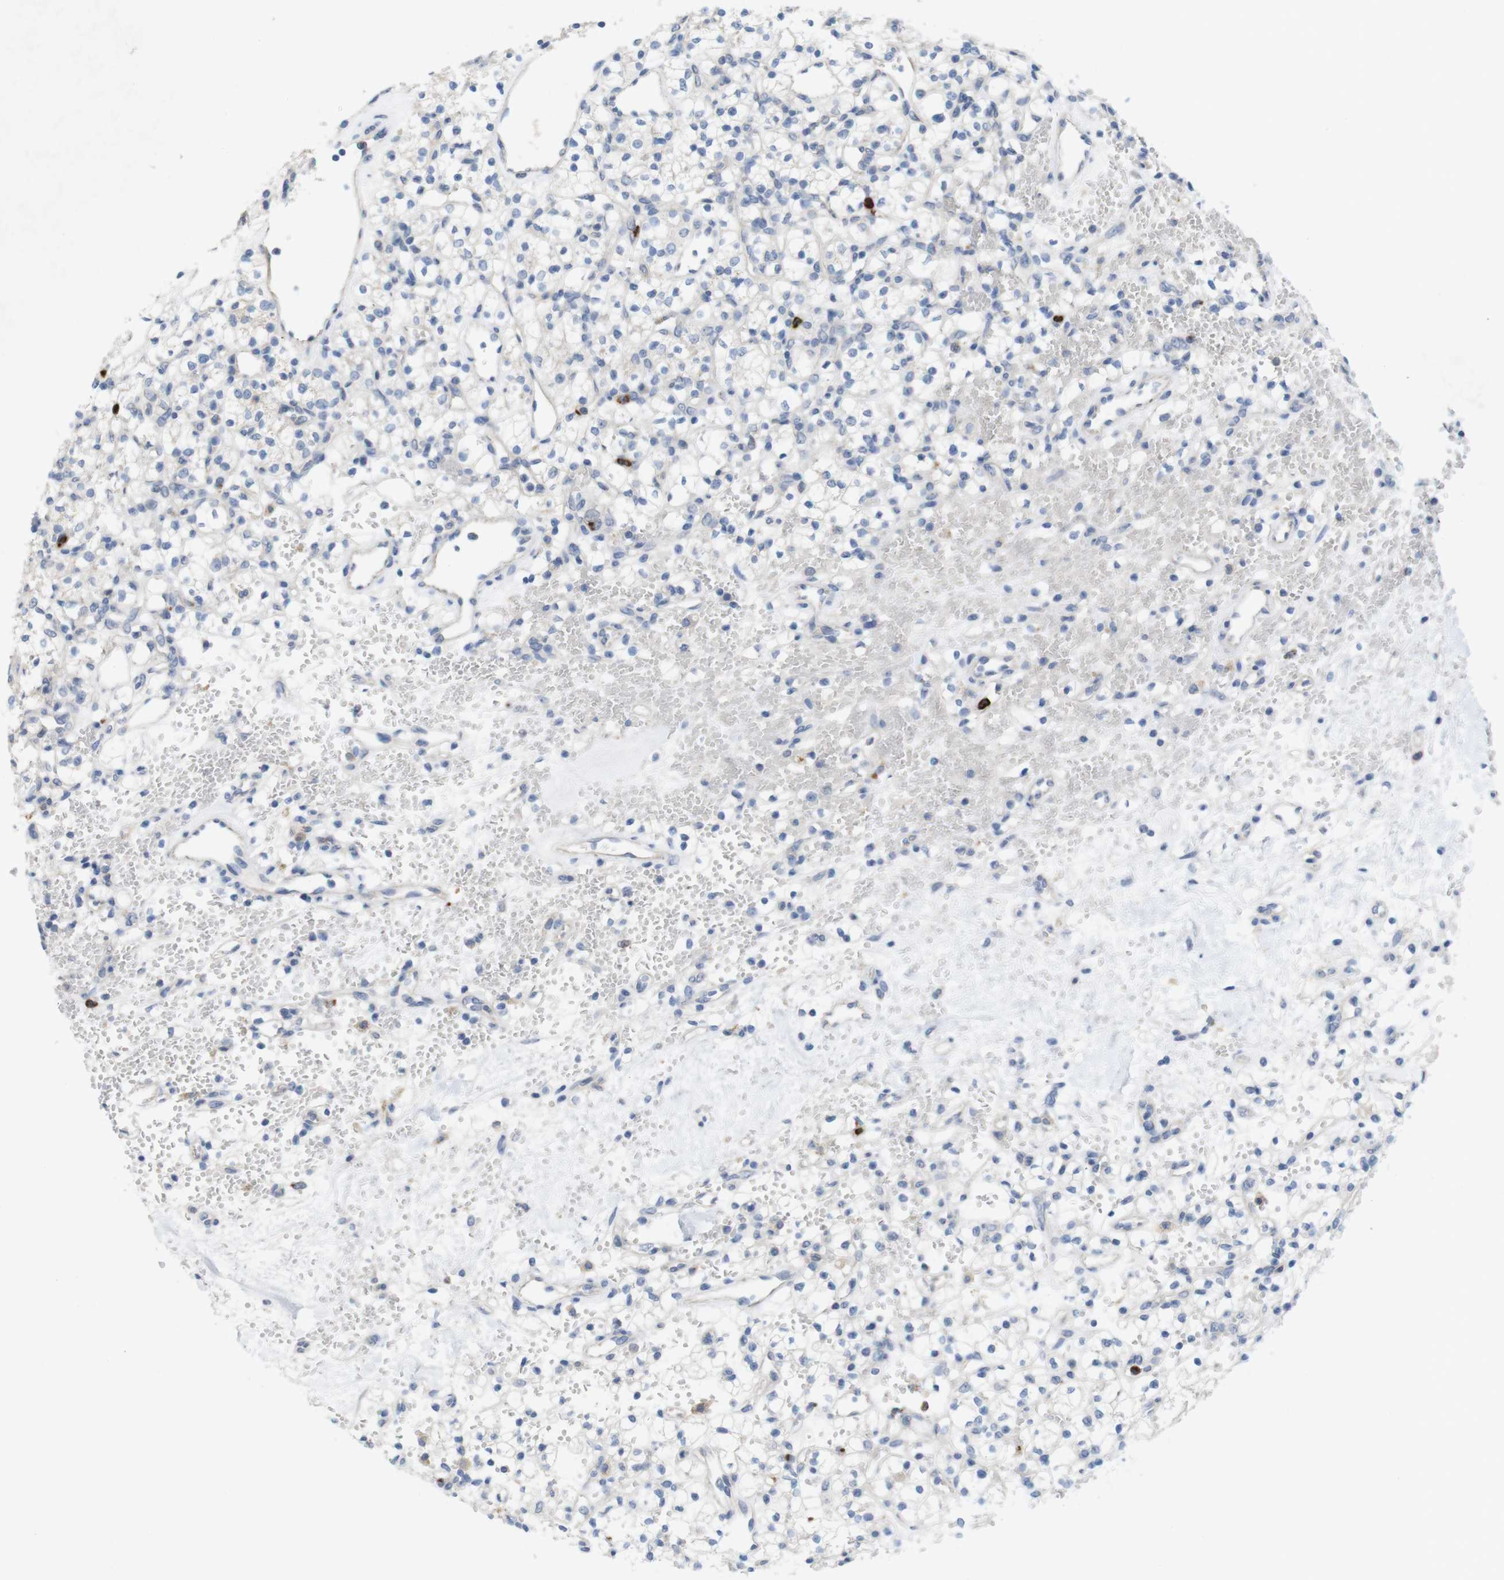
{"staining": {"intensity": "negative", "quantity": "none", "location": "none"}, "tissue": "renal cancer", "cell_type": "Tumor cells", "image_type": "cancer", "snomed": [{"axis": "morphology", "description": "Adenocarcinoma, NOS"}, {"axis": "topography", "description": "Kidney"}], "caption": "The histopathology image displays no staining of tumor cells in renal cancer.", "gene": "TSPAN14", "patient": {"sex": "female", "age": 60}}